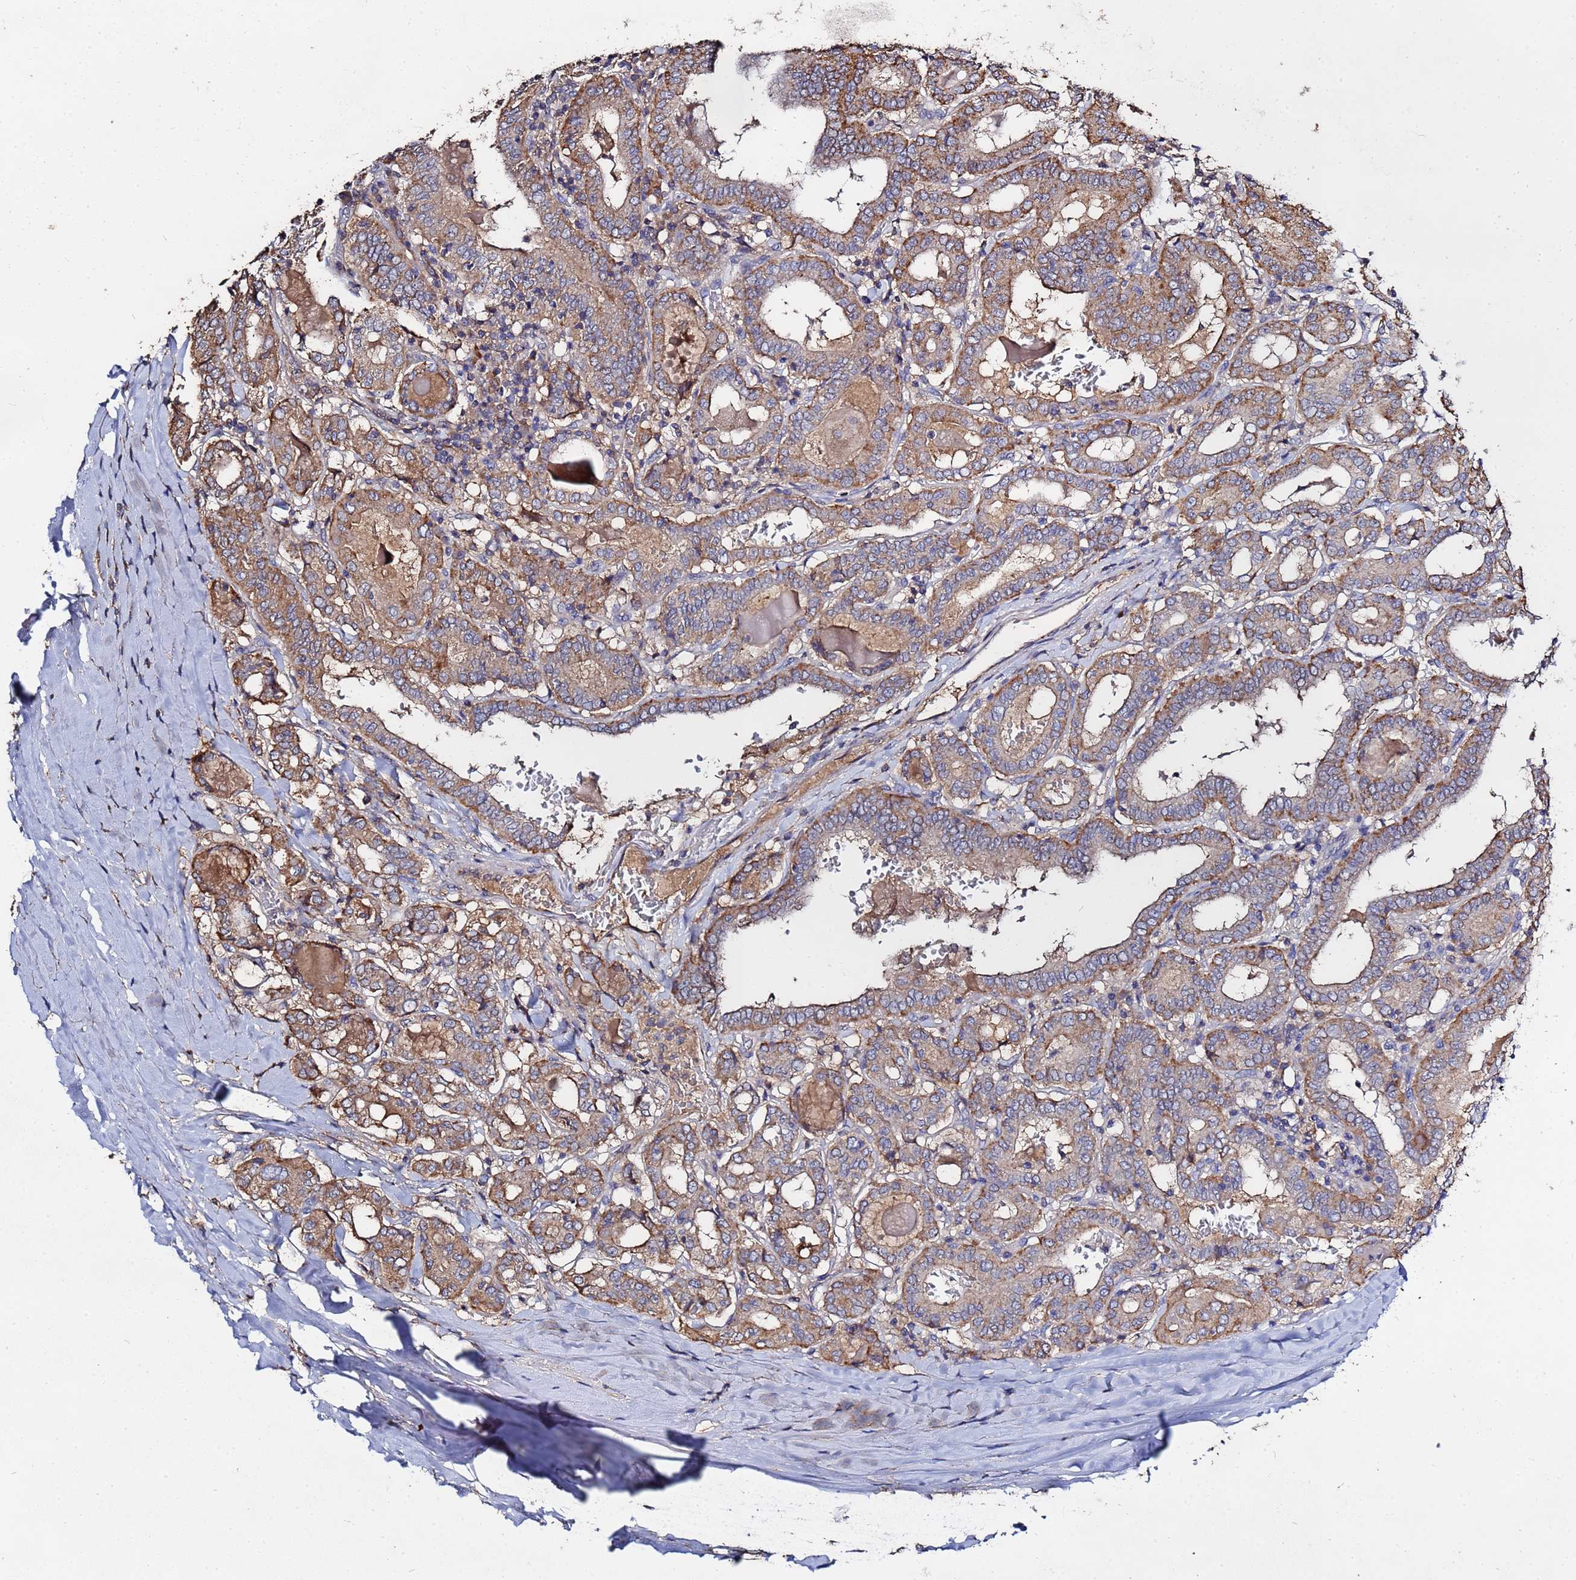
{"staining": {"intensity": "moderate", "quantity": "25%-75%", "location": "cytoplasmic/membranous"}, "tissue": "thyroid cancer", "cell_type": "Tumor cells", "image_type": "cancer", "snomed": [{"axis": "morphology", "description": "Papillary adenocarcinoma, NOS"}, {"axis": "topography", "description": "Thyroid gland"}], "caption": "A brown stain labels moderate cytoplasmic/membranous staining of a protein in papillary adenocarcinoma (thyroid) tumor cells.", "gene": "TCP10L", "patient": {"sex": "female", "age": 72}}